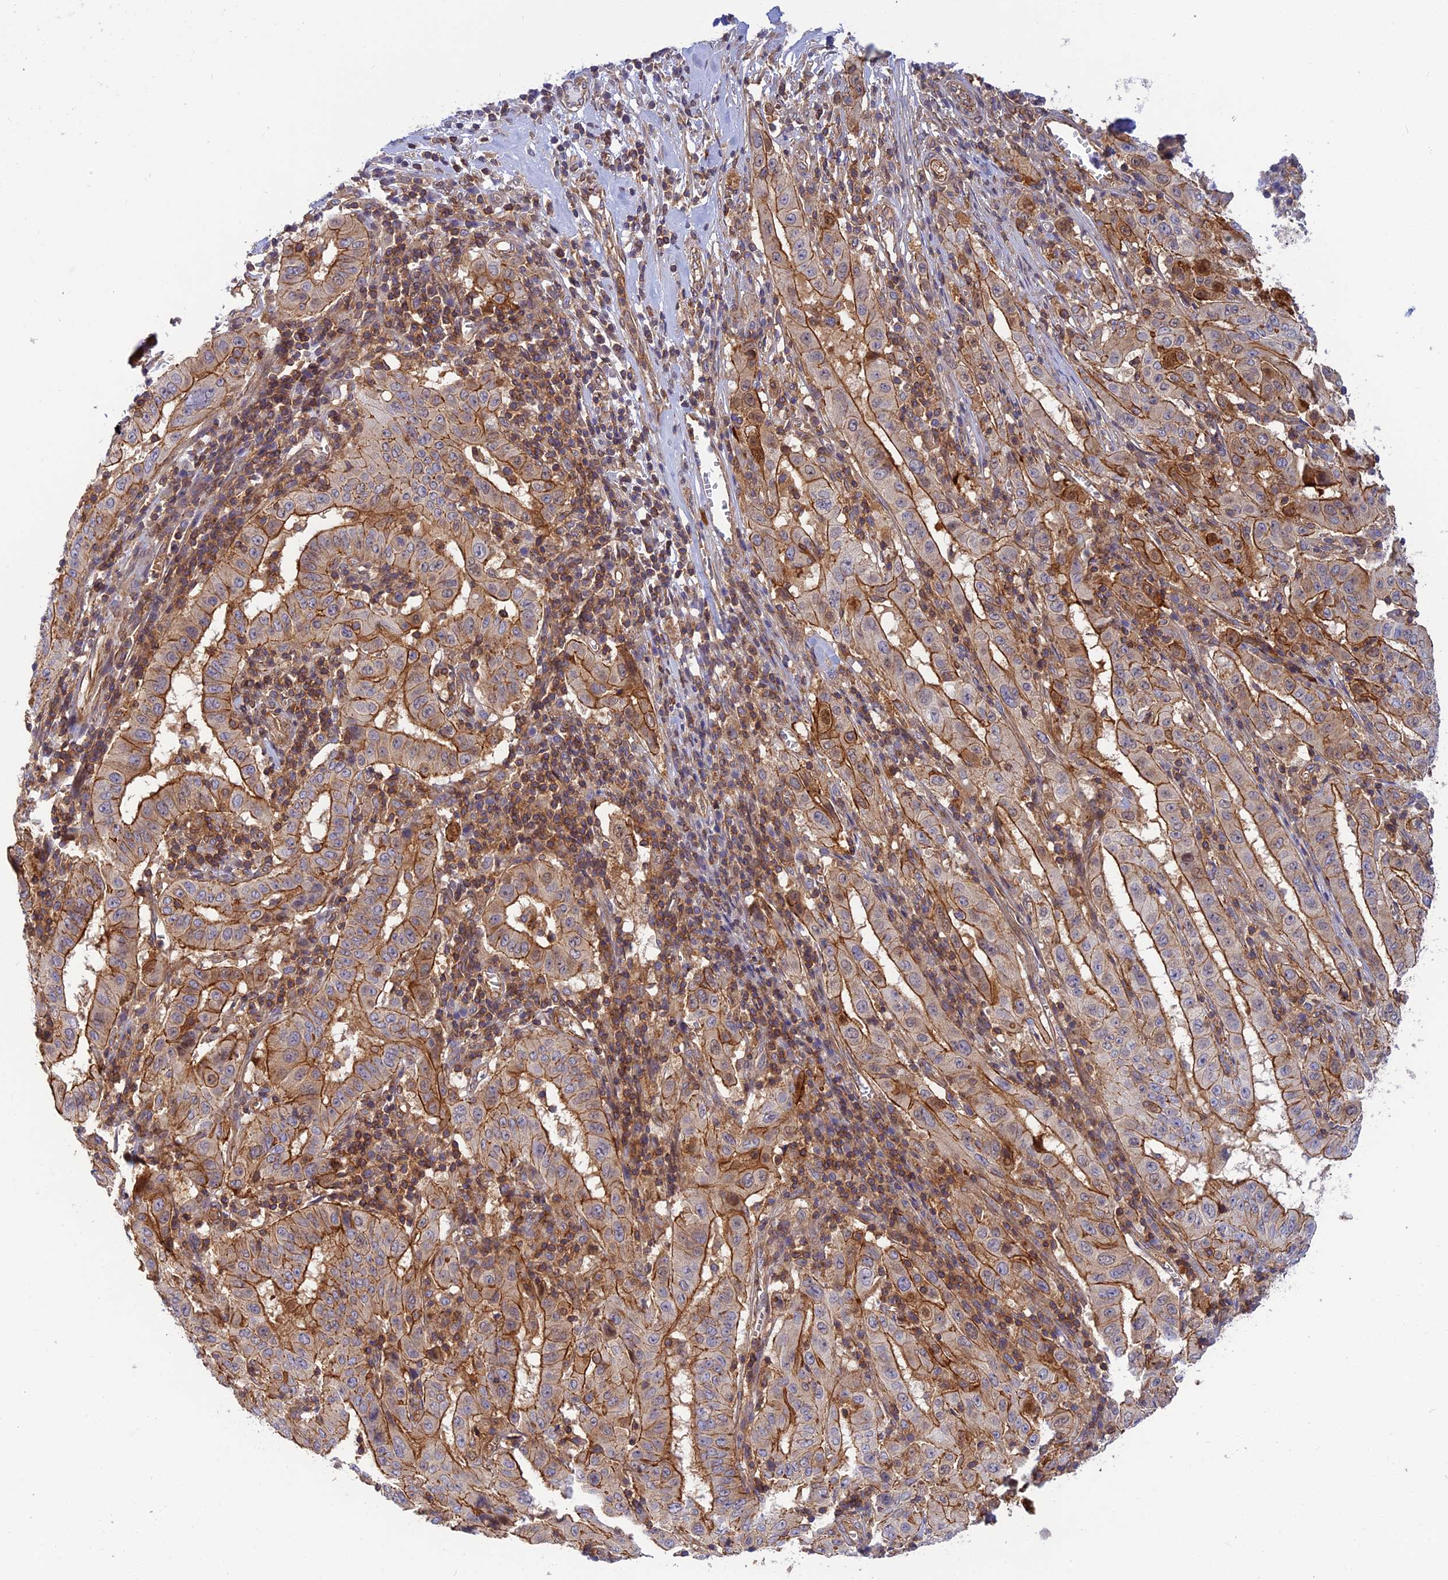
{"staining": {"intensity": "moderate", "quantity": ">75%", "location": "cytoplasmic/membranous"}, "tissue": "pancreatic cancer", "cell_type": "Tumor cells", "image_type": "cancer", "snomed": [{"axis": "morphology", "description": "Adenocarcinoma, NOS"}, {"axis": "topography", "description": "Pancreas"}], "caption": "Immunohistochemical staining of pancreatic cancer reveals medium levels of moderate cytoplasmic/membranous protein expression in about >75% of tumor cells.", "gene": "PPP1R12C", "patient": {"sex": "male", "age": 63}}